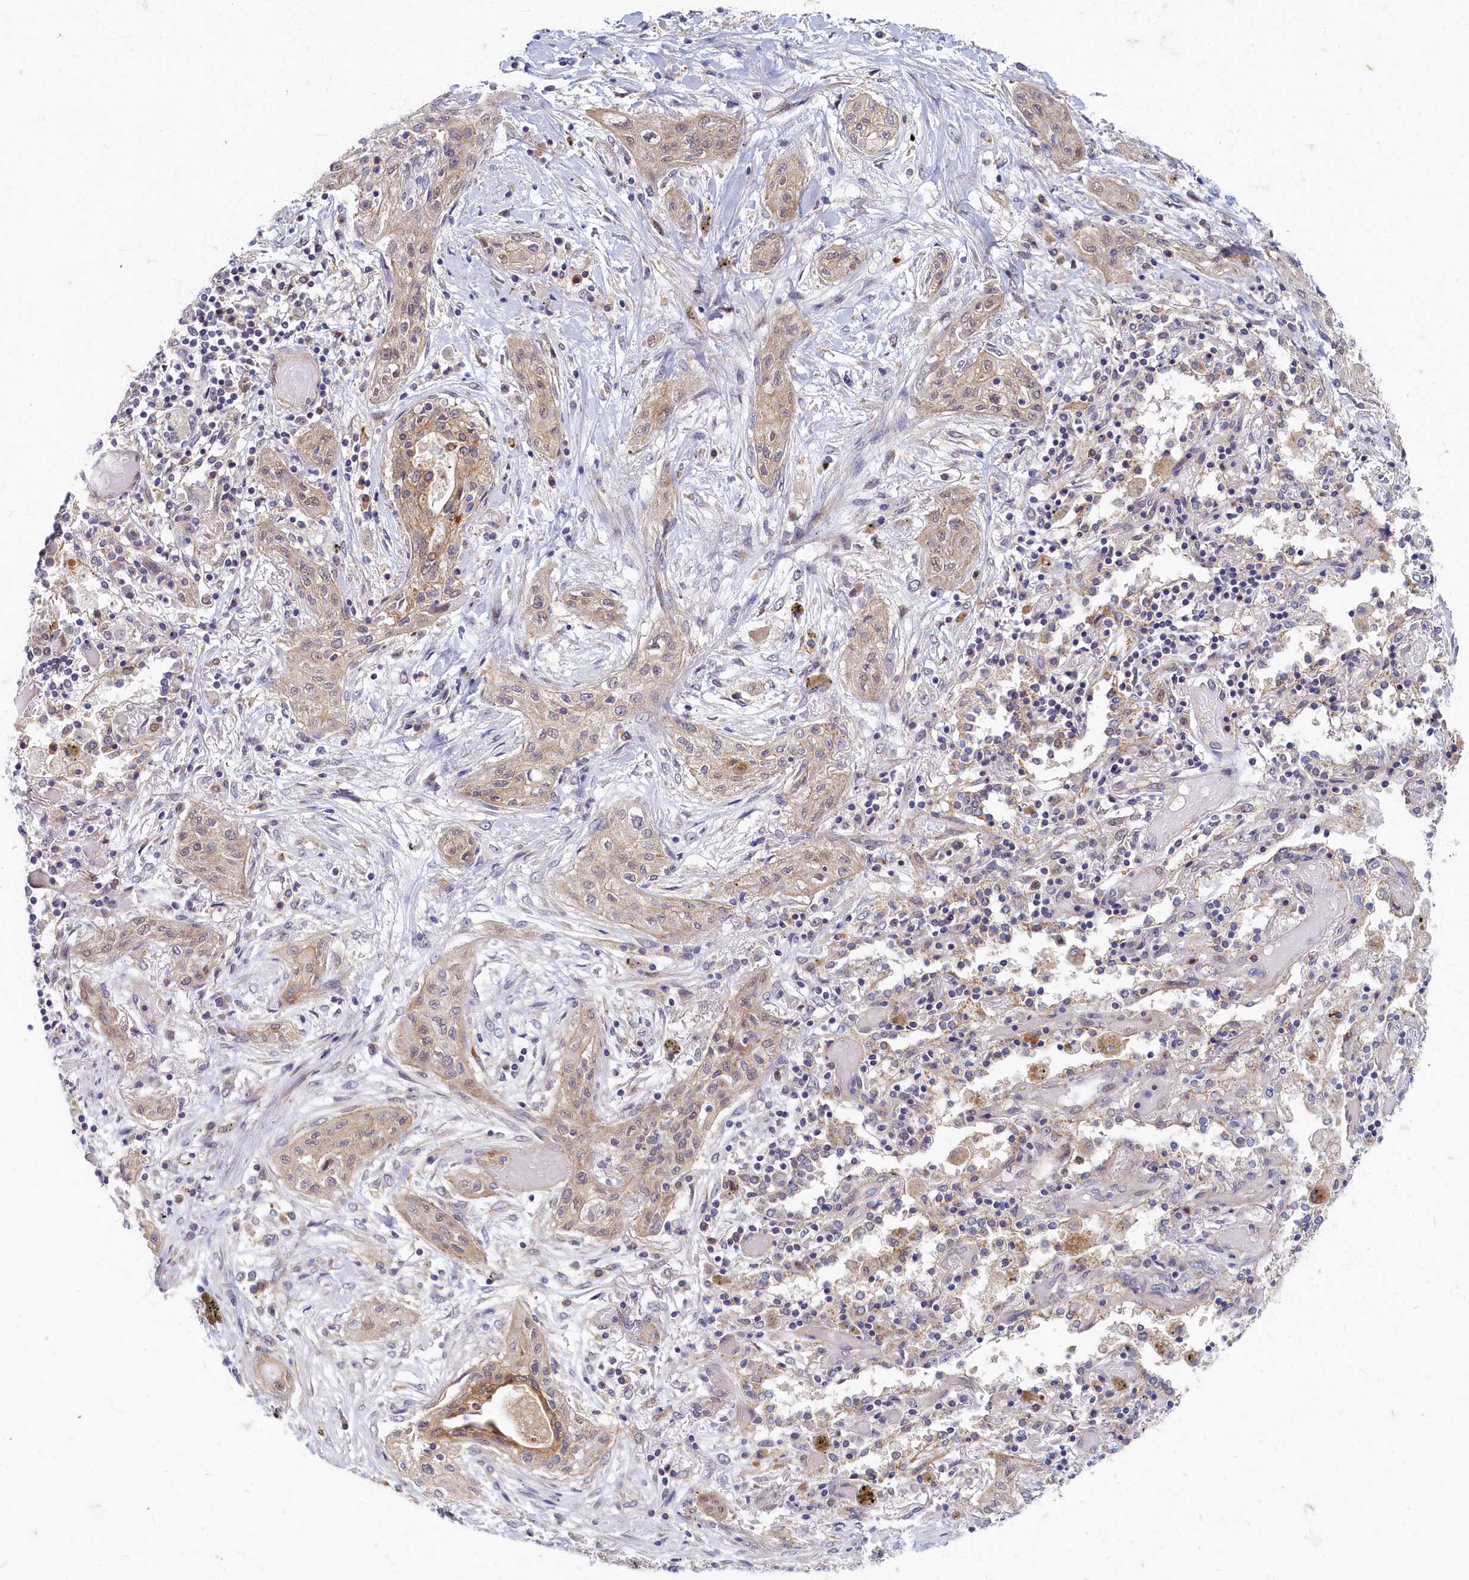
{"staining": {"intensity": "negative", "quantity": "none", "location": "none"}, "tissue": "lung cancer", "cell_type": "Tumor cells", "image_type": "cancer", "snomed": [{"axis": "morphology", "description": "Squamous cell carcinoma, NOS"}, {"axis": "topography", "description": "Lung"}], "caption": "Immunohistochemistry (IHC) of lung squamous cell carcinoma shows no staining in tumor cells. The staining is performed using DAB (3,3'-diaminobenzidine) brown chromogen with nuclei counter-stained in using hematoxylin.", "gene": "WDR59", "patient": {"sex": "female", "age": 47}}